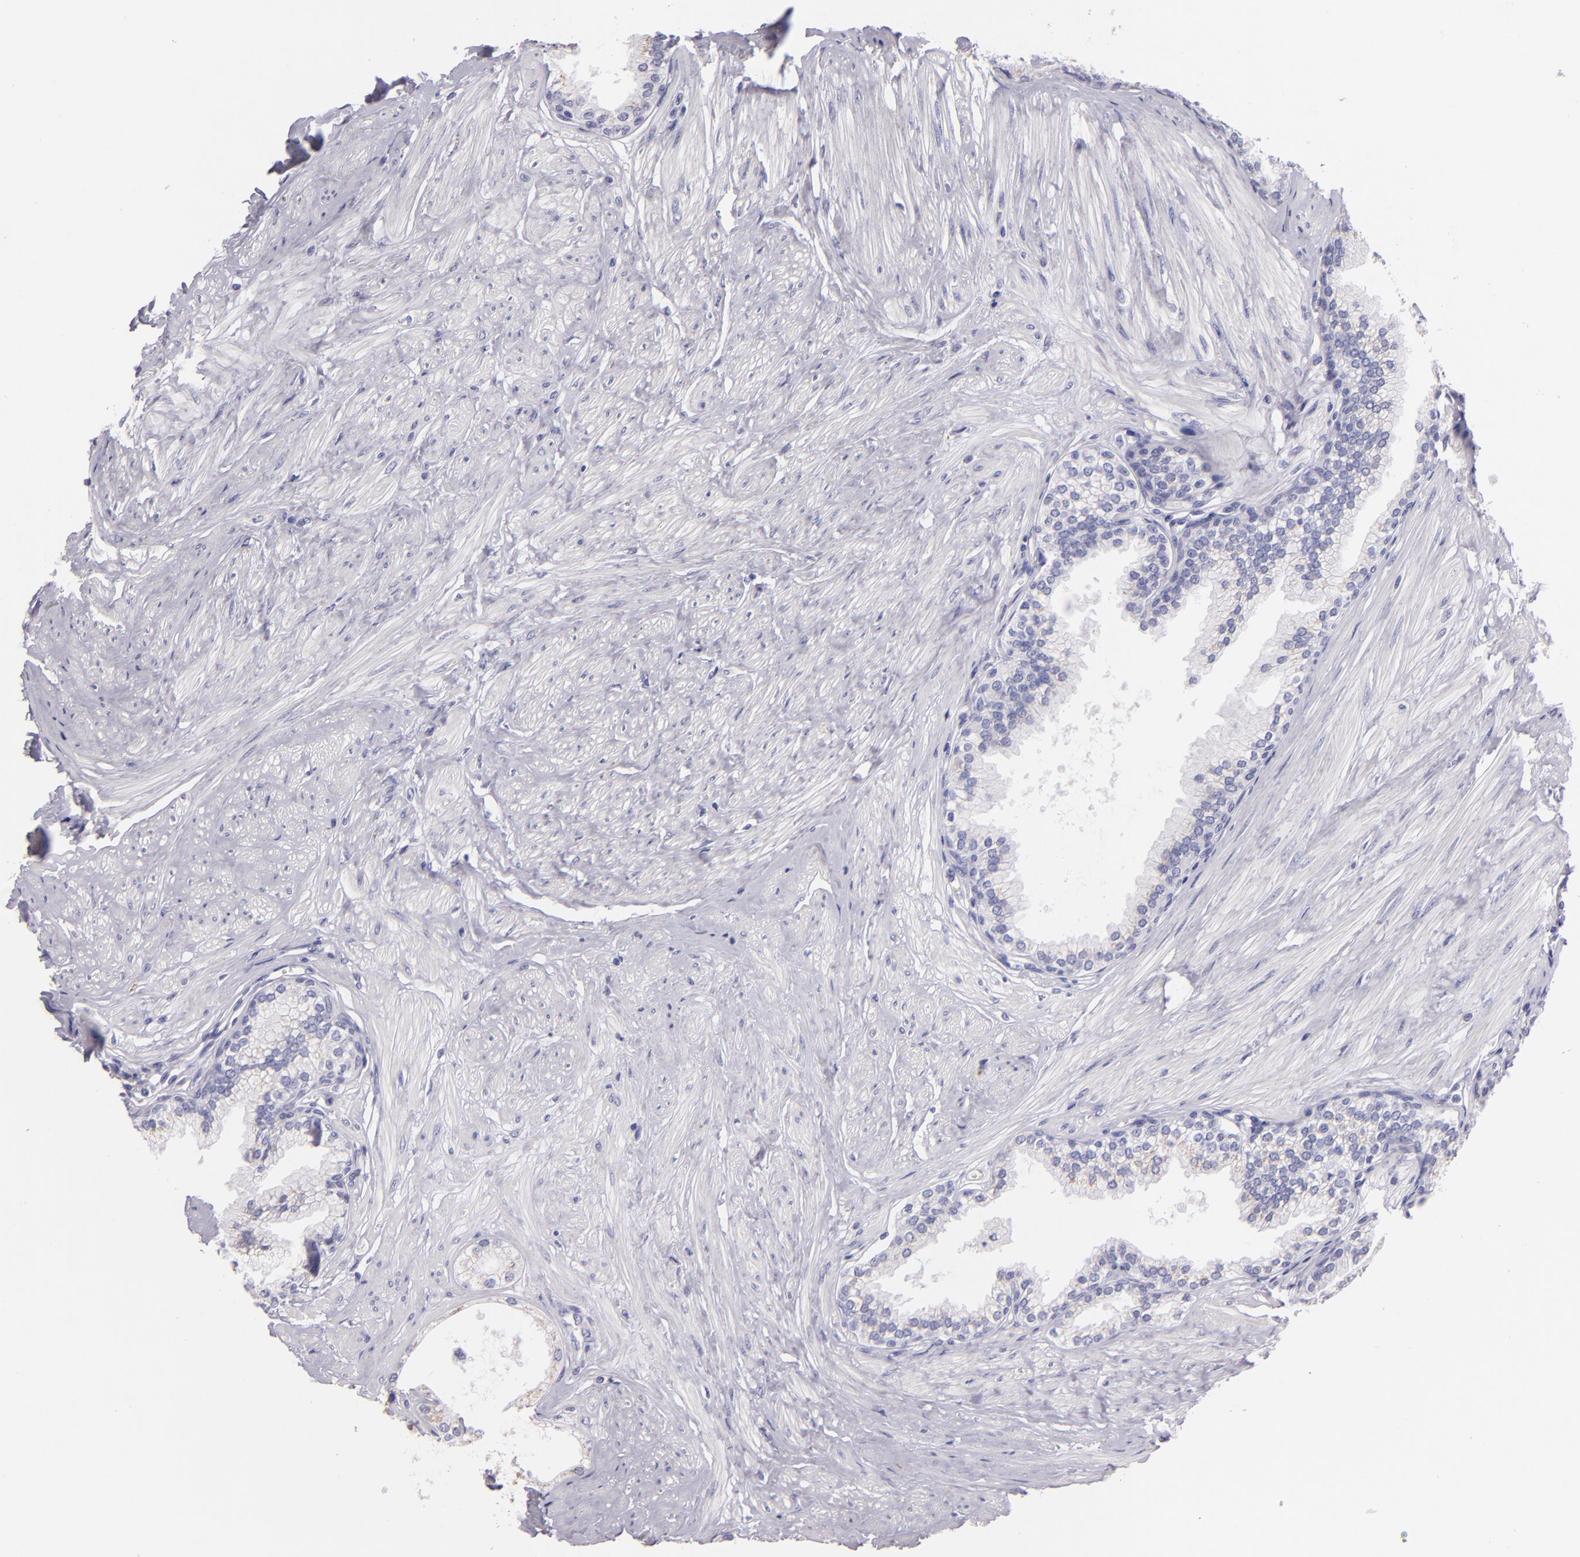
{"staining": {"intensity": "negative", "quantity": "none", "location": "none"}, "tissue": "prostate", "cell_type": "Glandular cells", "image_type": "normal", "snomed": [{"axis": "morphology", "description": "Normal tissue, NOS"}, {"axis": "topography", "description": "Prostate"}], "caption": "This is a photomicrograph of immunohistochemistry staining of normal prostate, which shows no expression in glandular cells.", "gene": "MUC5AC", "patient": {"sex": "male", "age": 64}}